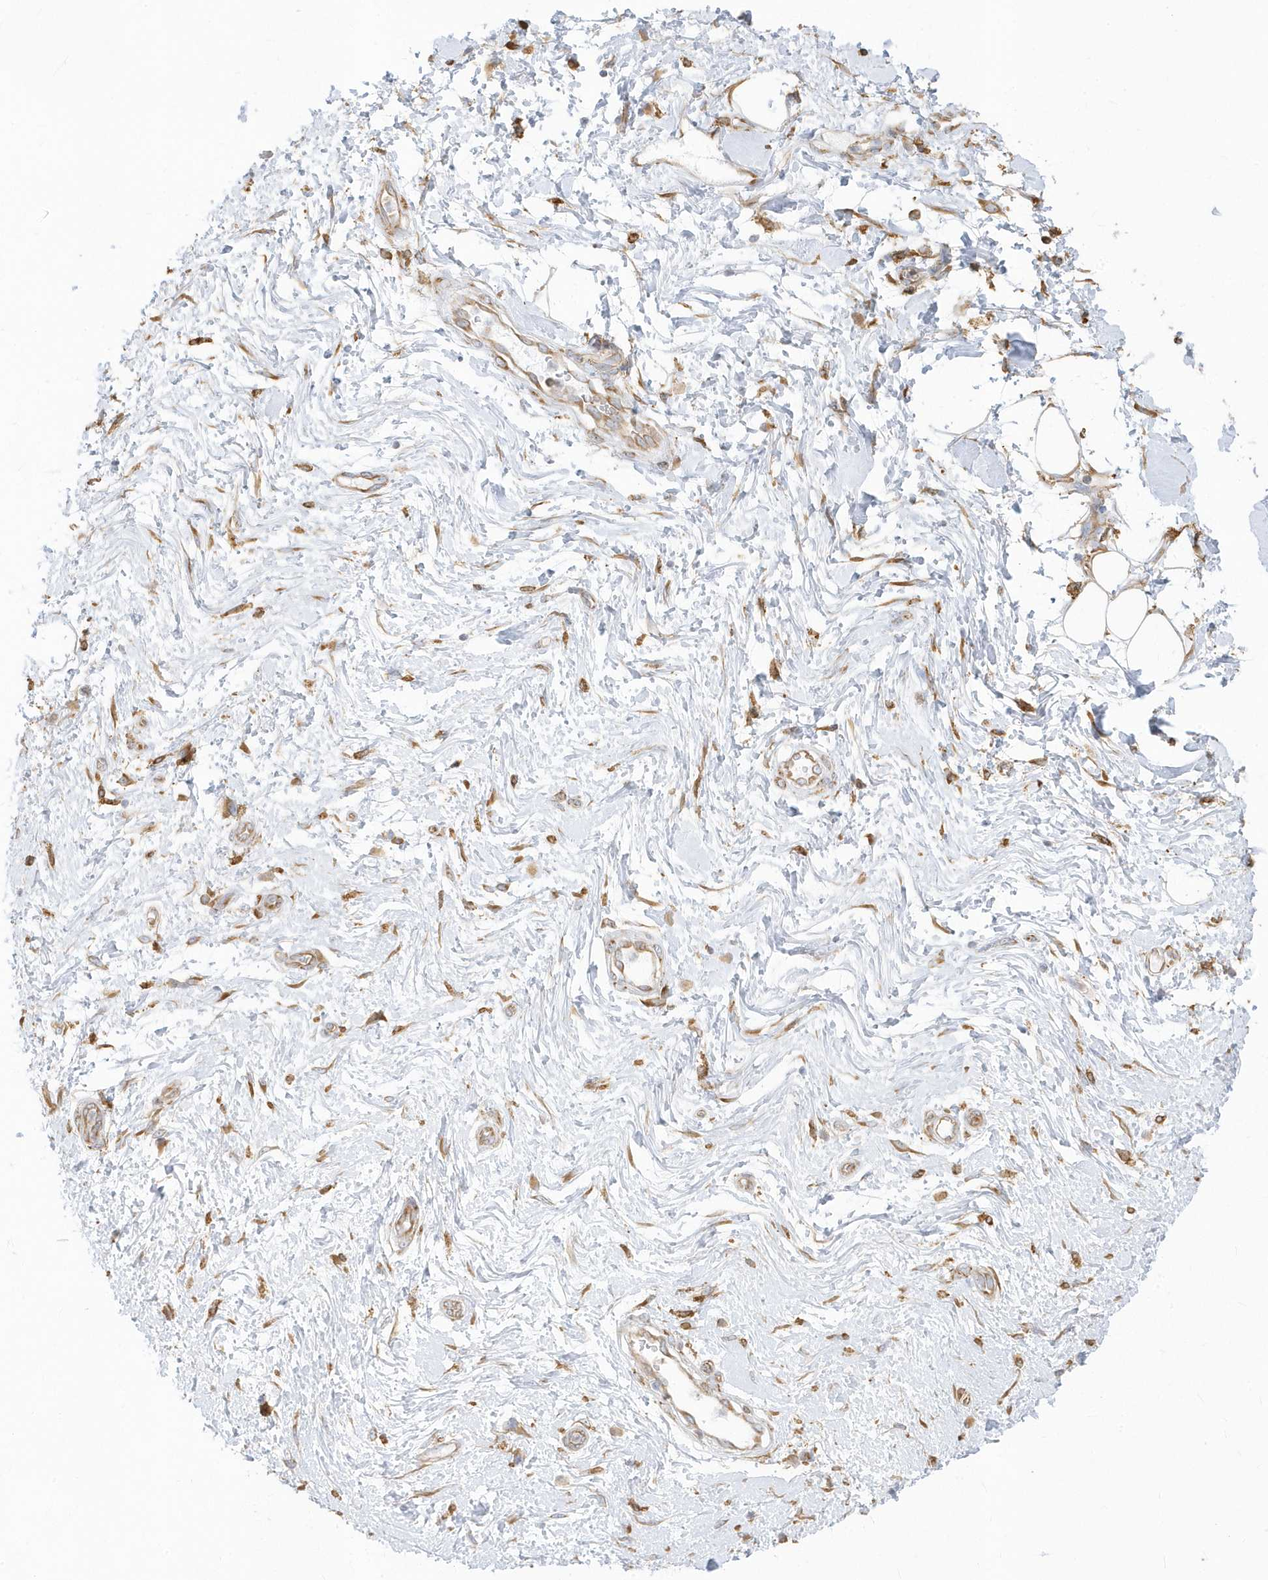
{"staining": {"intensity": "negative", "quantity": "none", "location": "none"}, "tissue": "adipose tissue", "cell_type": "Adipocytes", "image_type": "normal", "snomed": [{"axis": "morphology", "description": "Normal tissue, NOS"}, {"axis": "morphology", "description": "Adenocarcinoma, NOS"}, {"axis": "topography", "description": "Pancreas"}, {"axis": "topography", "description": "Peripheral nerve tissue"}], "caption": "Immunohistochemistry (IHC) image of normal human adipose tissue stained for a protein (brown), which displays no staining in adipocytes. The staining is performed using DAB (3,3'-diaminobenzidine) brown chromogen with nuclei counter-stained in using hematoxylin.", "gene": "PDIA6", "patient": {"sex": "male", "age": 59}}